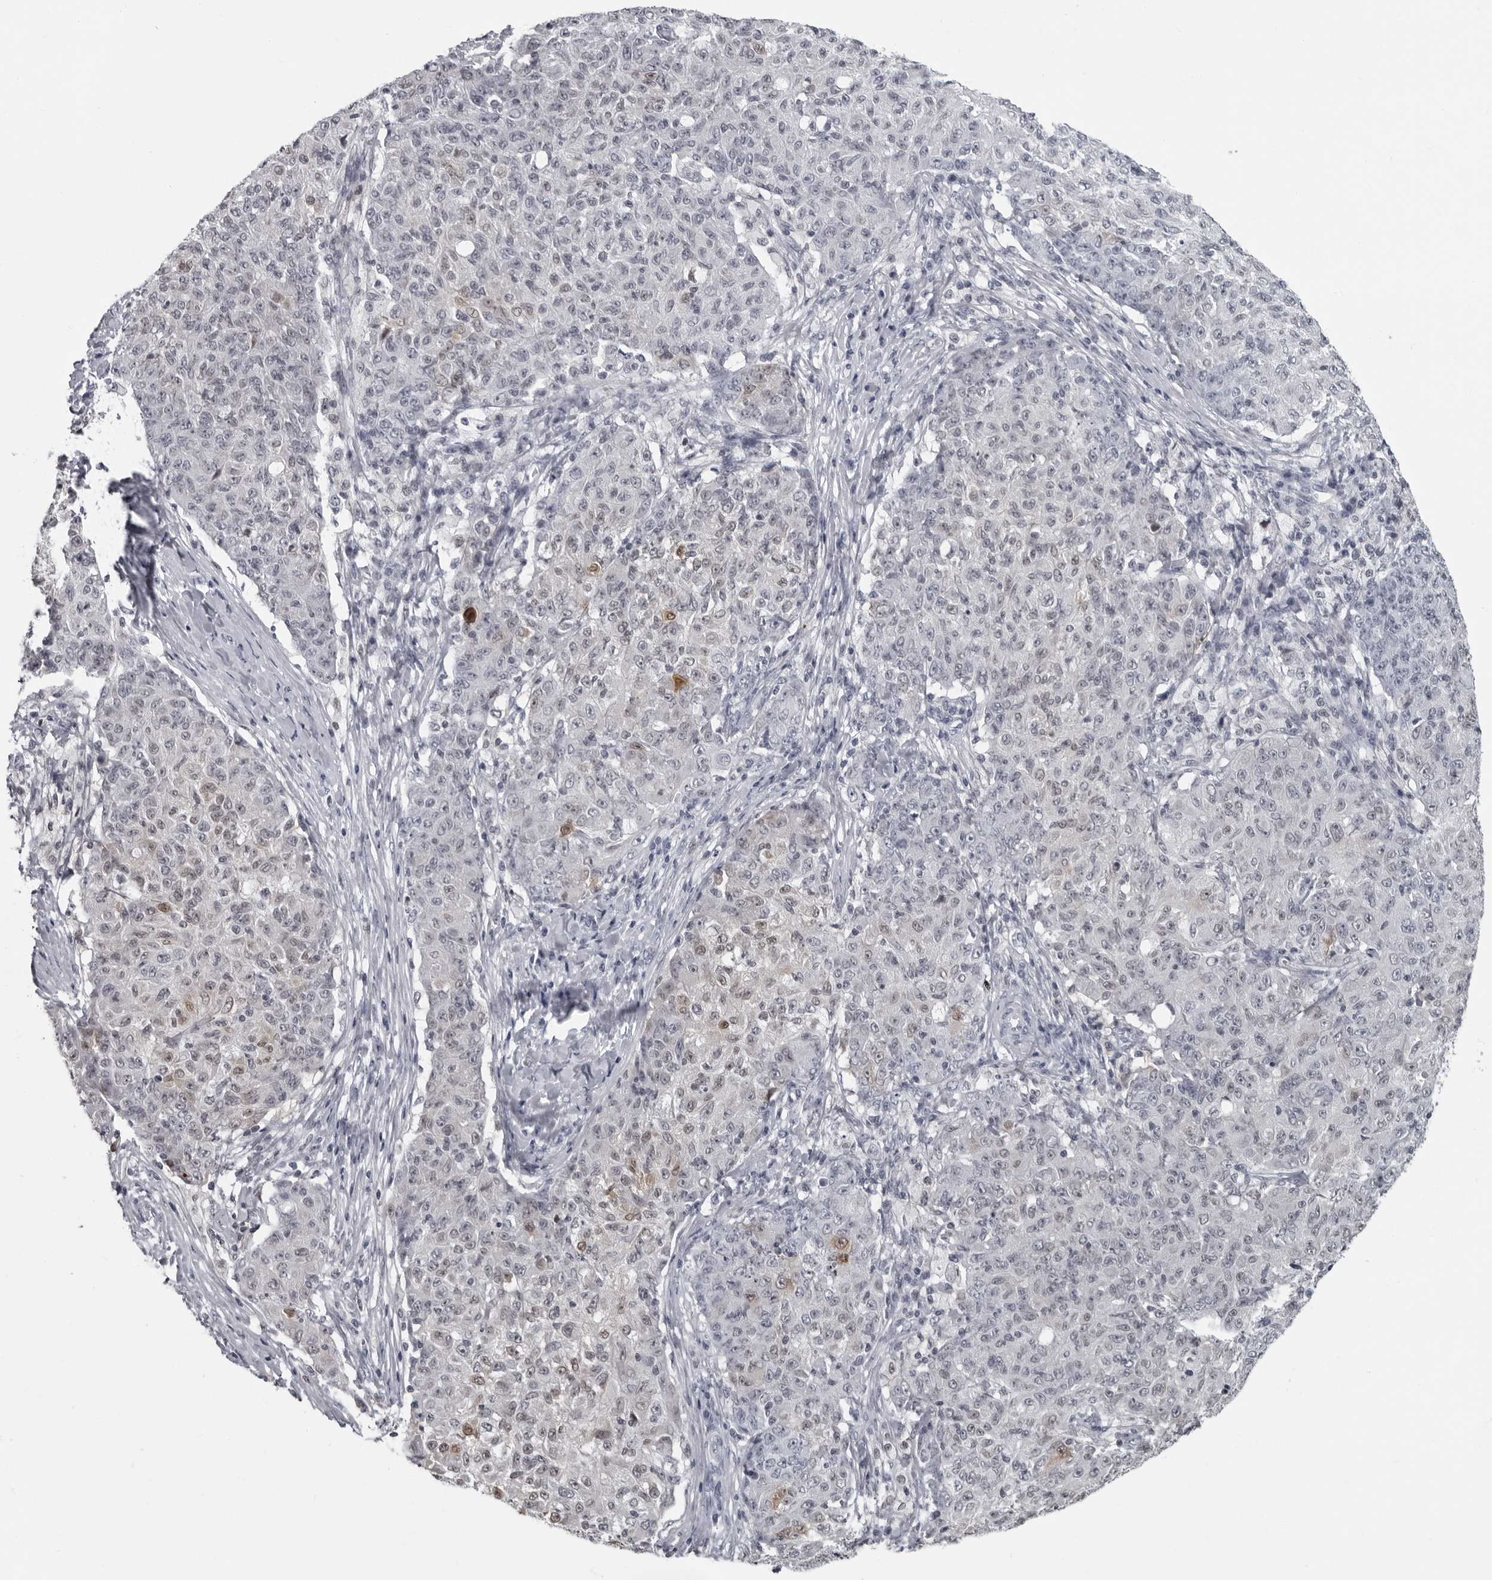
{"staining": {"intensity": "negative", "quantity": "none", "location": "none"}, "tissue": "ovarian cancer", "cell_type": "Tumor cells", "image_type": "cancer", "snomed": [{"axis": "morphology", "description": "Carcinoma, endometroid"}, {"axis": "topography", "description": "Ovary"}], "caption": "Immunohistochemistry (IHC) image of human ovarian endometroid carcinoma stained for a protein (brown), which displays no staining in tumor cells. Brightfield microscopy of immunohistochemistry stained with DAB (brown) and hematoxylin (blue), captured at high magnification.", "gene": "LZIC", "patient": {"sex": "female", "age": 42}}